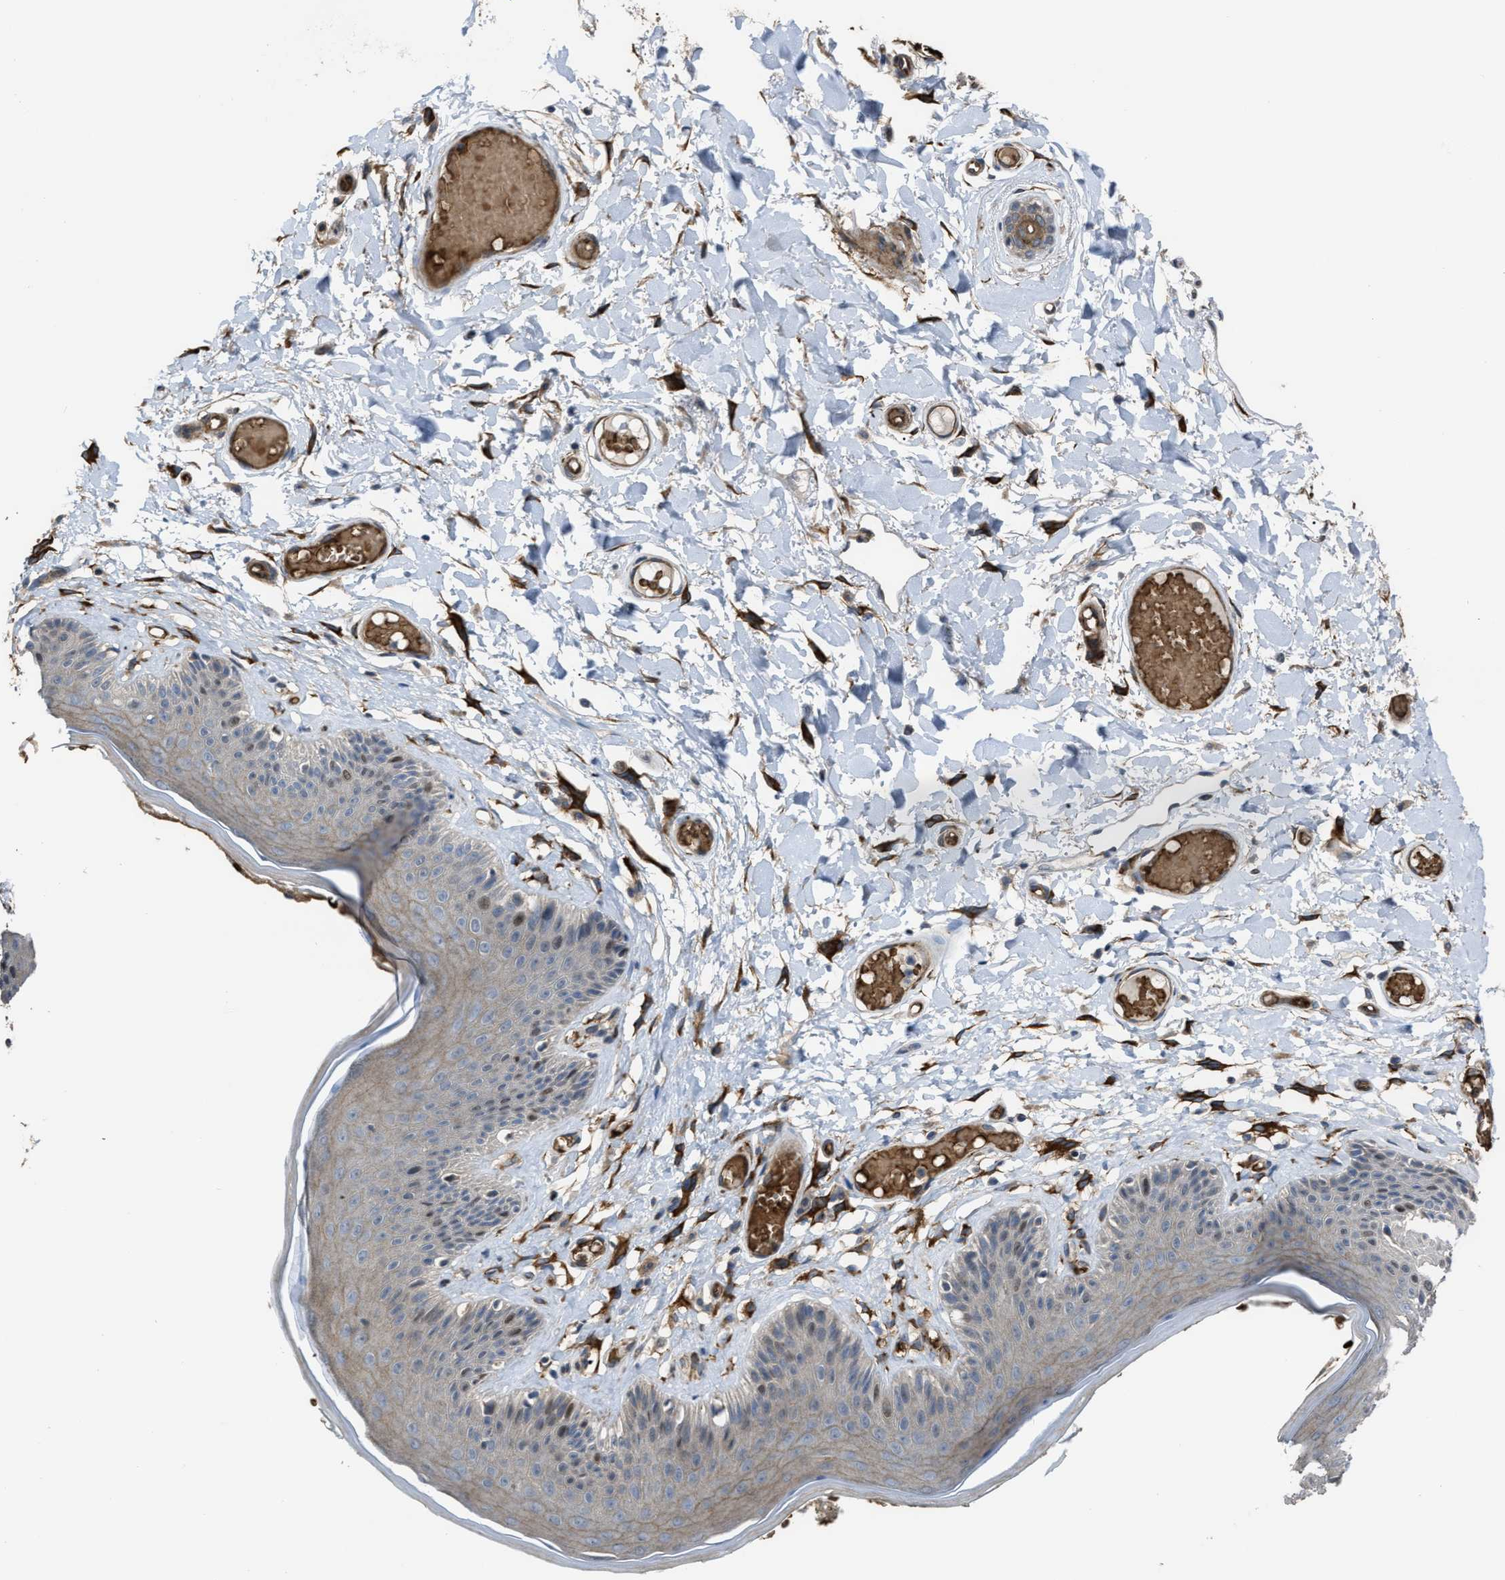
{"staining": {"intensity": "moderate", "quantity": ">75%", "location": "cytoplasmic/membranous"}, "tissue": "skin", "cell_type": "Epidermal cells", "image_type": "normal", "snomed": [{"axis": "morphology", "description": "Normal tissue, NOS"}, {"axis": "topography", "description": "Vulva"}], "caption": "The photomicrograph displays staining of benign skin, revealing moderate cytoplasmic/membranous protein expression (brown color) within epidermal cells.", "gene": "SELENOM", "patient": {"sex": "female", "age": 73}}